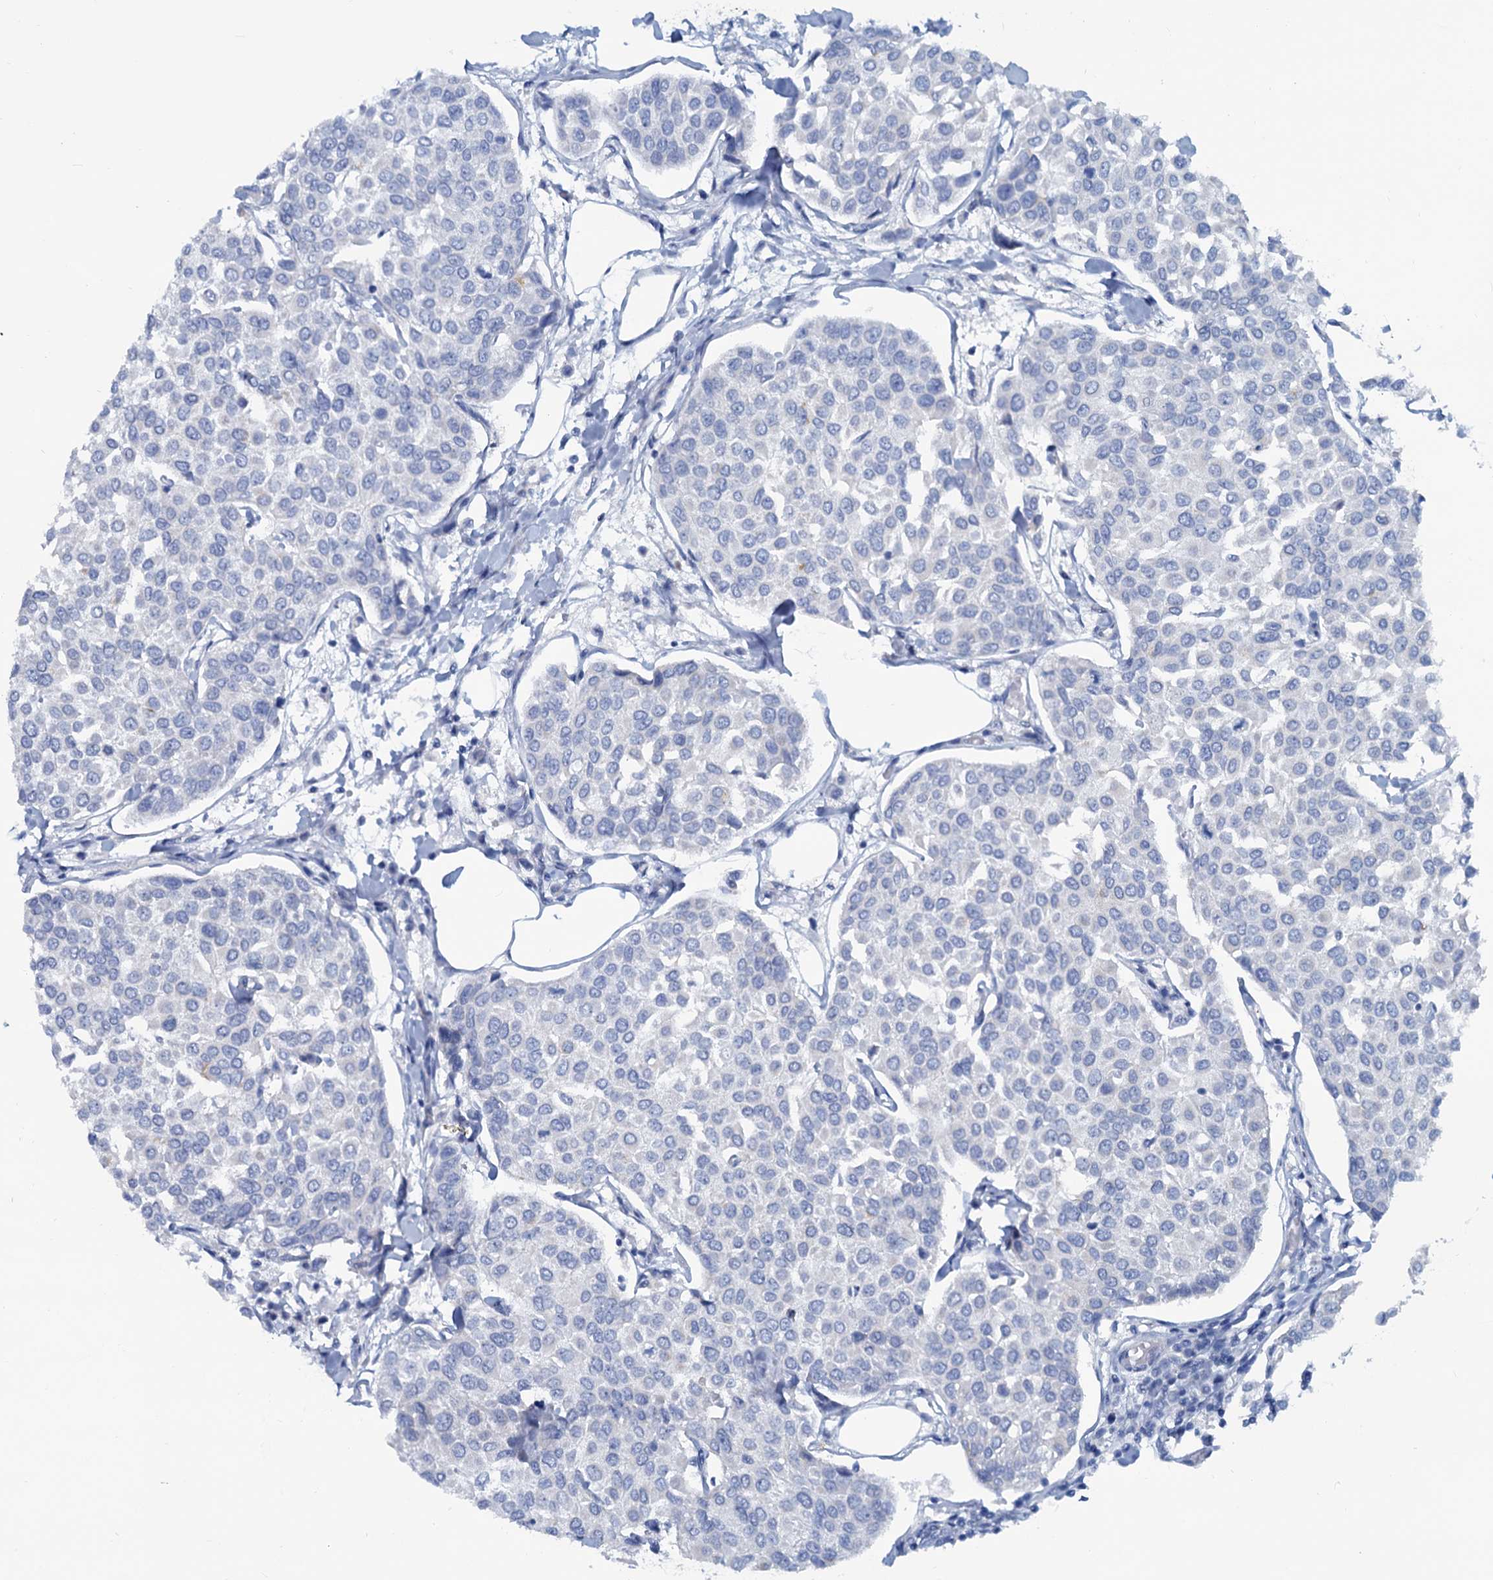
{"staining": {"intensity": "negative", "quantity": "none", "location": "none"}, "tissue": "breast cancer", "cell_type": "Tumor cells", "image_type": "cancer", "snomed": [{"axis": "morphology", "description": "Duct carcinoma"}, {"axis": "topography", "description": "Breast"}], "caption": "An image of breast invasive ductal carcinoma stained for a protein displays no brown staining in tumor cells. (DAB immunohistochemistry (IHC) with hematoxylin counter stain).", "gene": "SLC1A3", "patient": {"sex": "female", "age": 55}}